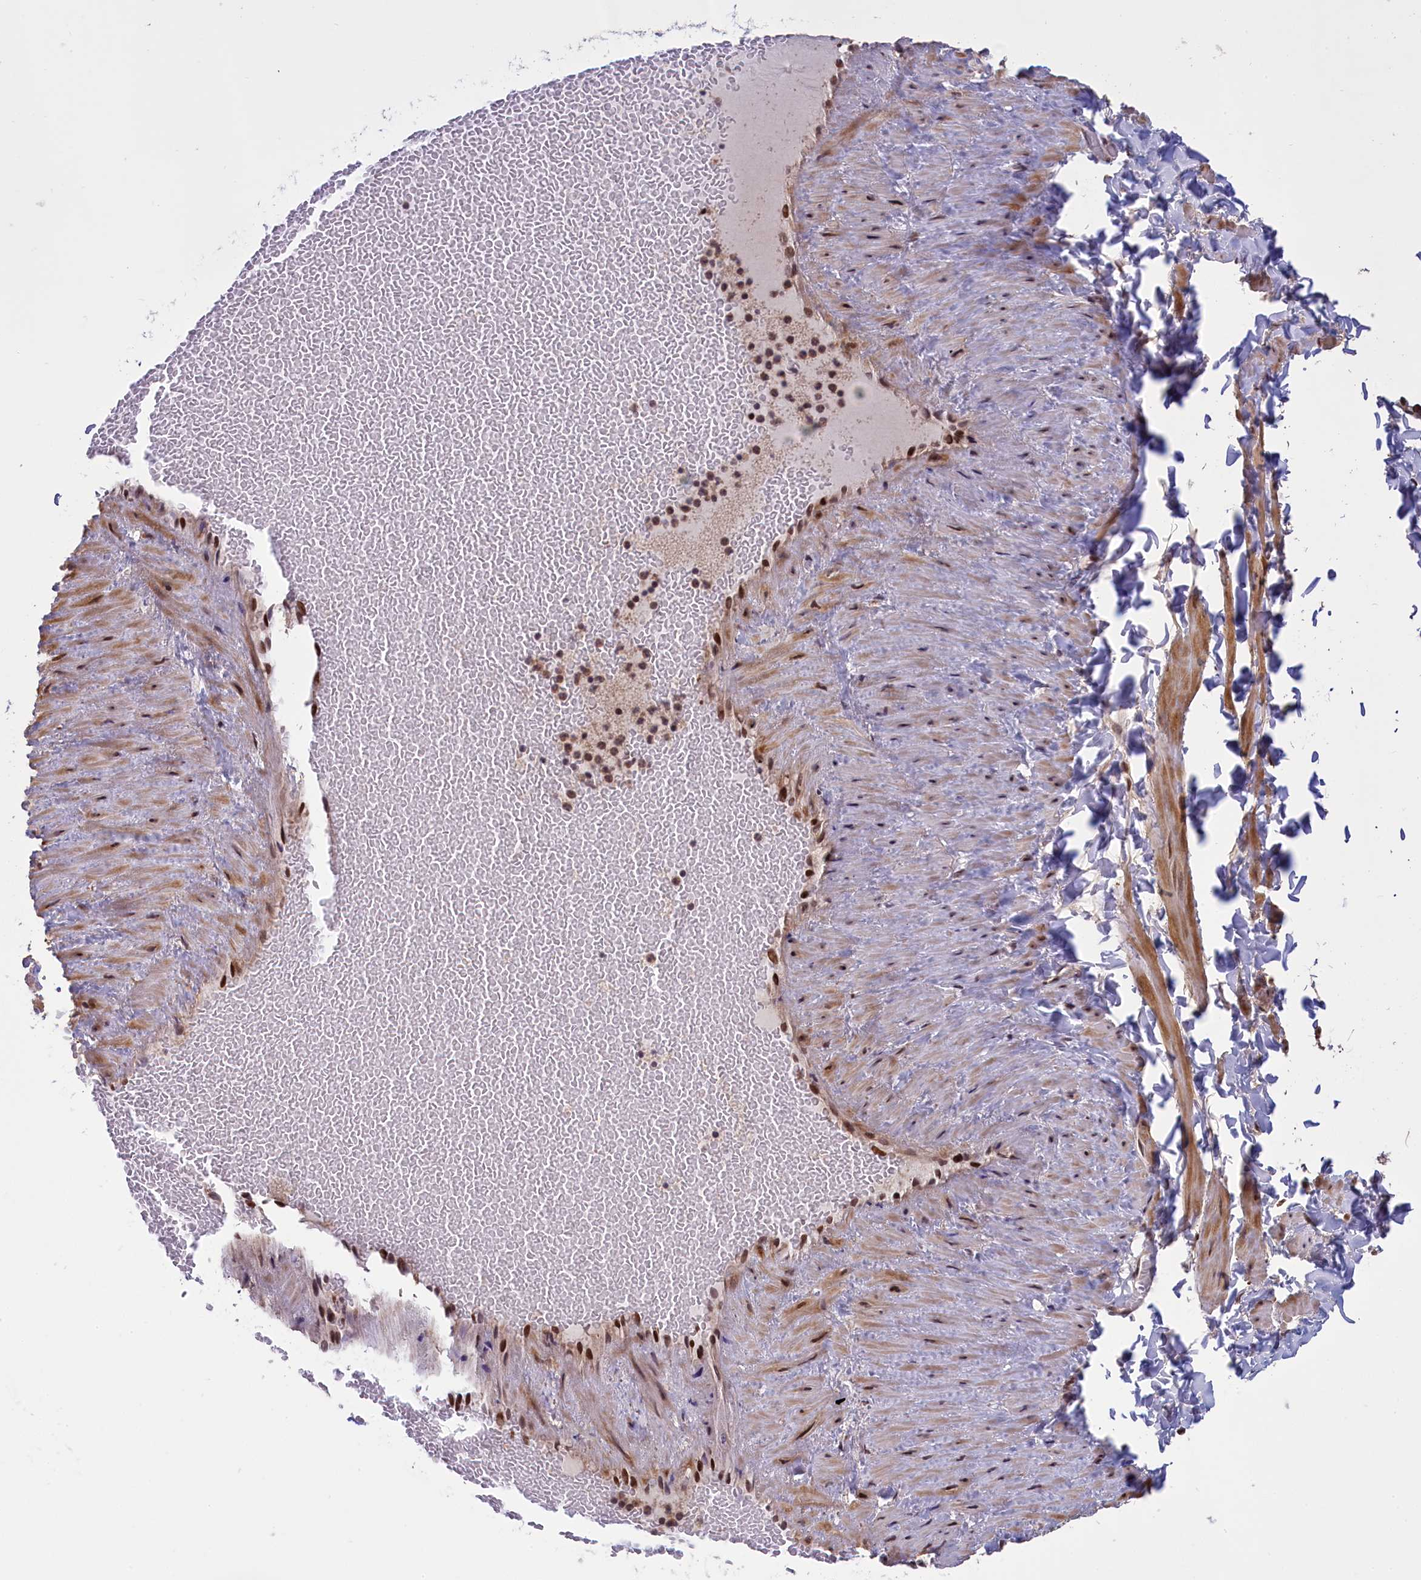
{"staining": {"intensity": "moderate", "quantity": ">75%", "location": "cytoplasmic/membranous,nuclear"}, "tissue": "adipose tissue", "cell_type": "Adipocytes", "image_type": "normal", "snomed": [{"axis": "morphology", "description": "Normal tissue, NOS"}, {"axis": "topography", "description": "Adipose tissue"}, {"axis": "topography", "description": "Vascular tissue"}, {"axis": "topography", "description": "Peripheral nerve tissue"}], "caption": "Brown immunohistochemical staining in unremarkable human adipose tissue demonstrates moderate cytoplasmic/membranous,nuclear expression in about >75% of adipocytes. (DAB = brown stain, brightfield microscopy at high magnification).", "gene": "RELB", "patient": {"sex": "male", "age": 25}}